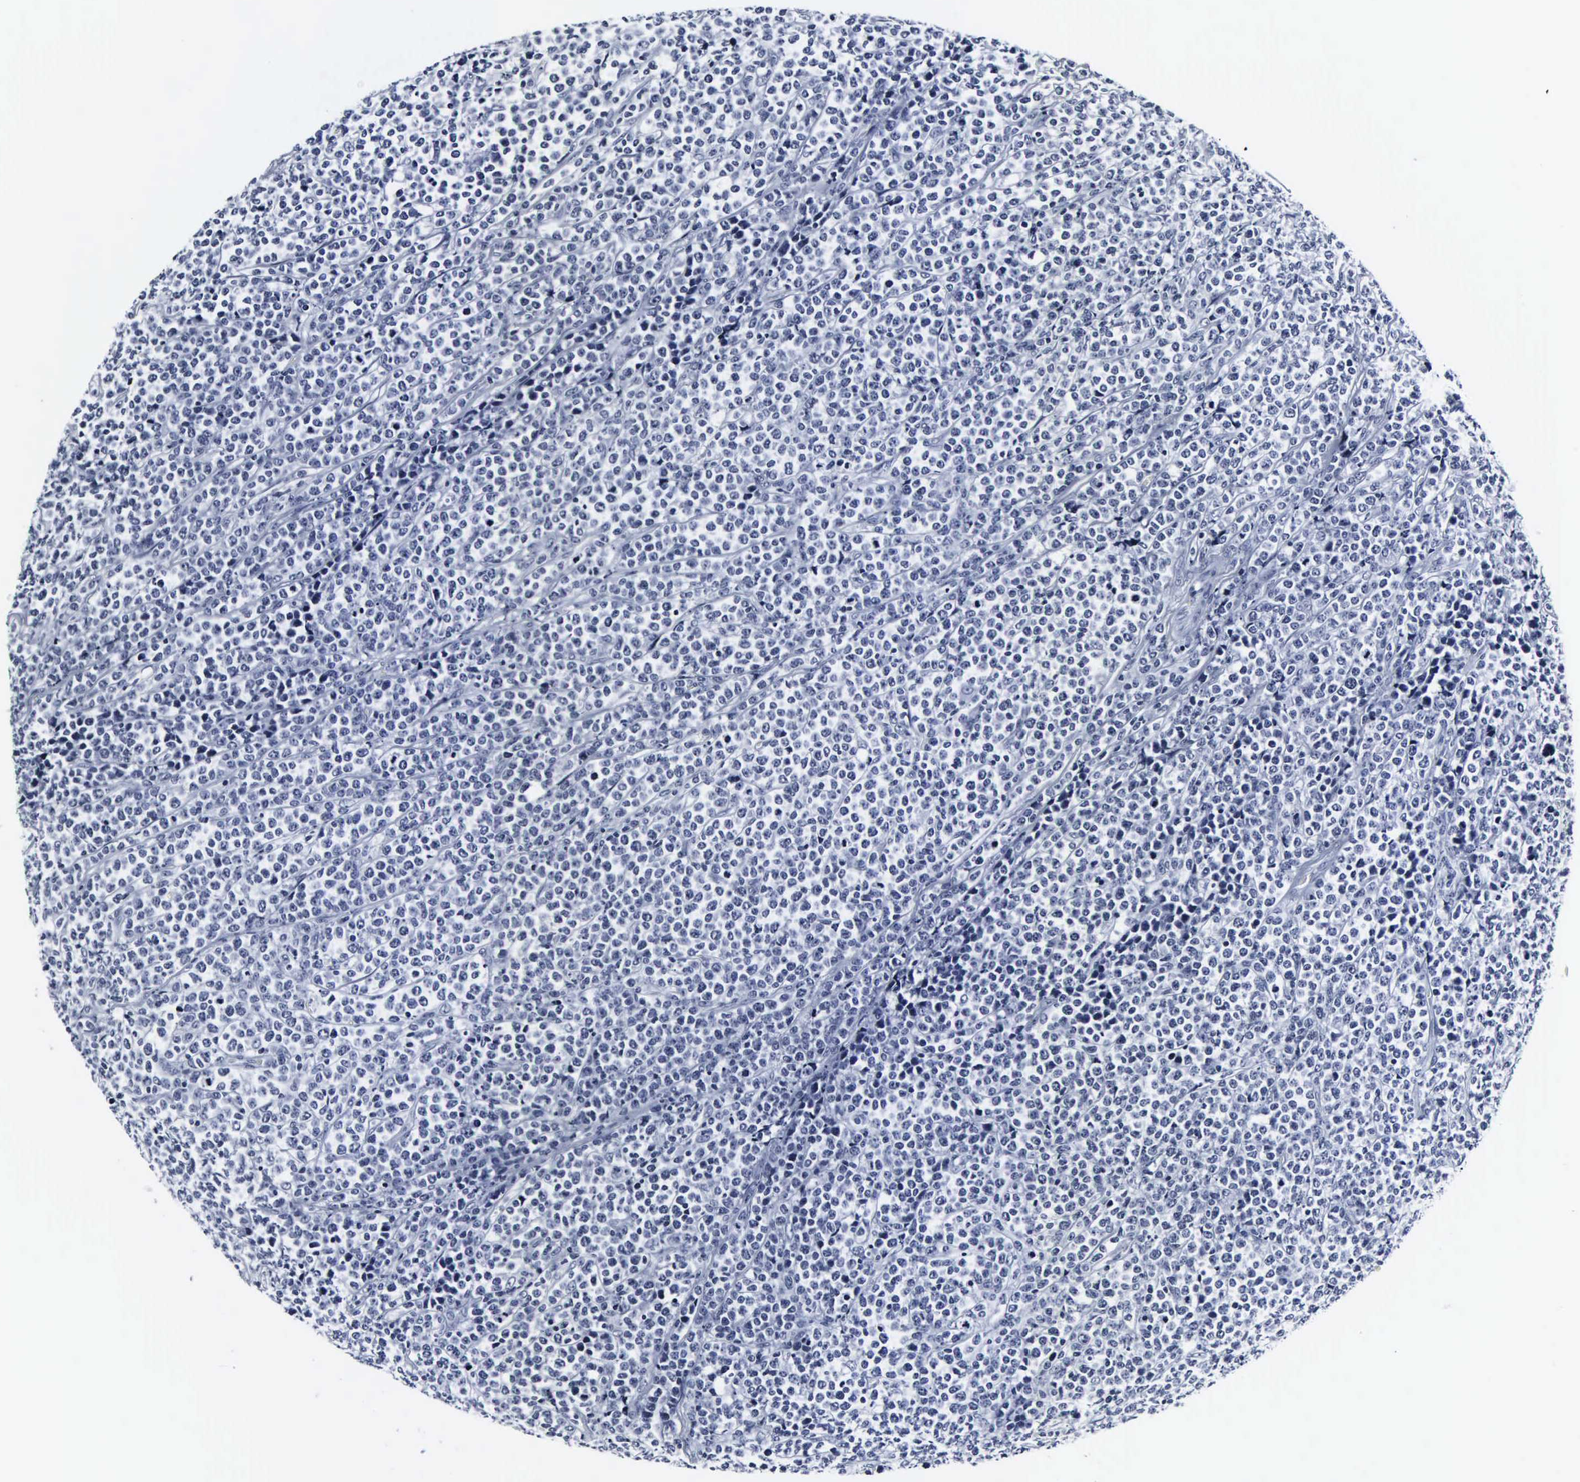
{"staining": {"intensity": "negative", "quantity": "none", "location": "none"}, "tissue": "lymphoma", "cell_type": "Tumor cells", "image_type": "cancer", "snomed": [{"axis": "morphology", "description": "Malignant lymphoma, non-Hodgkin's type, High grade"}, {"axis": "topography", "description": "Small intestine"}, {"axis": "topography", "description": "Colon"}], "caption": "The histopathology image shows no significant staining in tumor cells of malignant lymphoma, non-Hodgkin's type (high-grade). (Immunohistochemistry (ihc), brightfield microscopy, high magnification).", "gene": "DGCR2", "patient": {"sex": "male", "age": 8}}